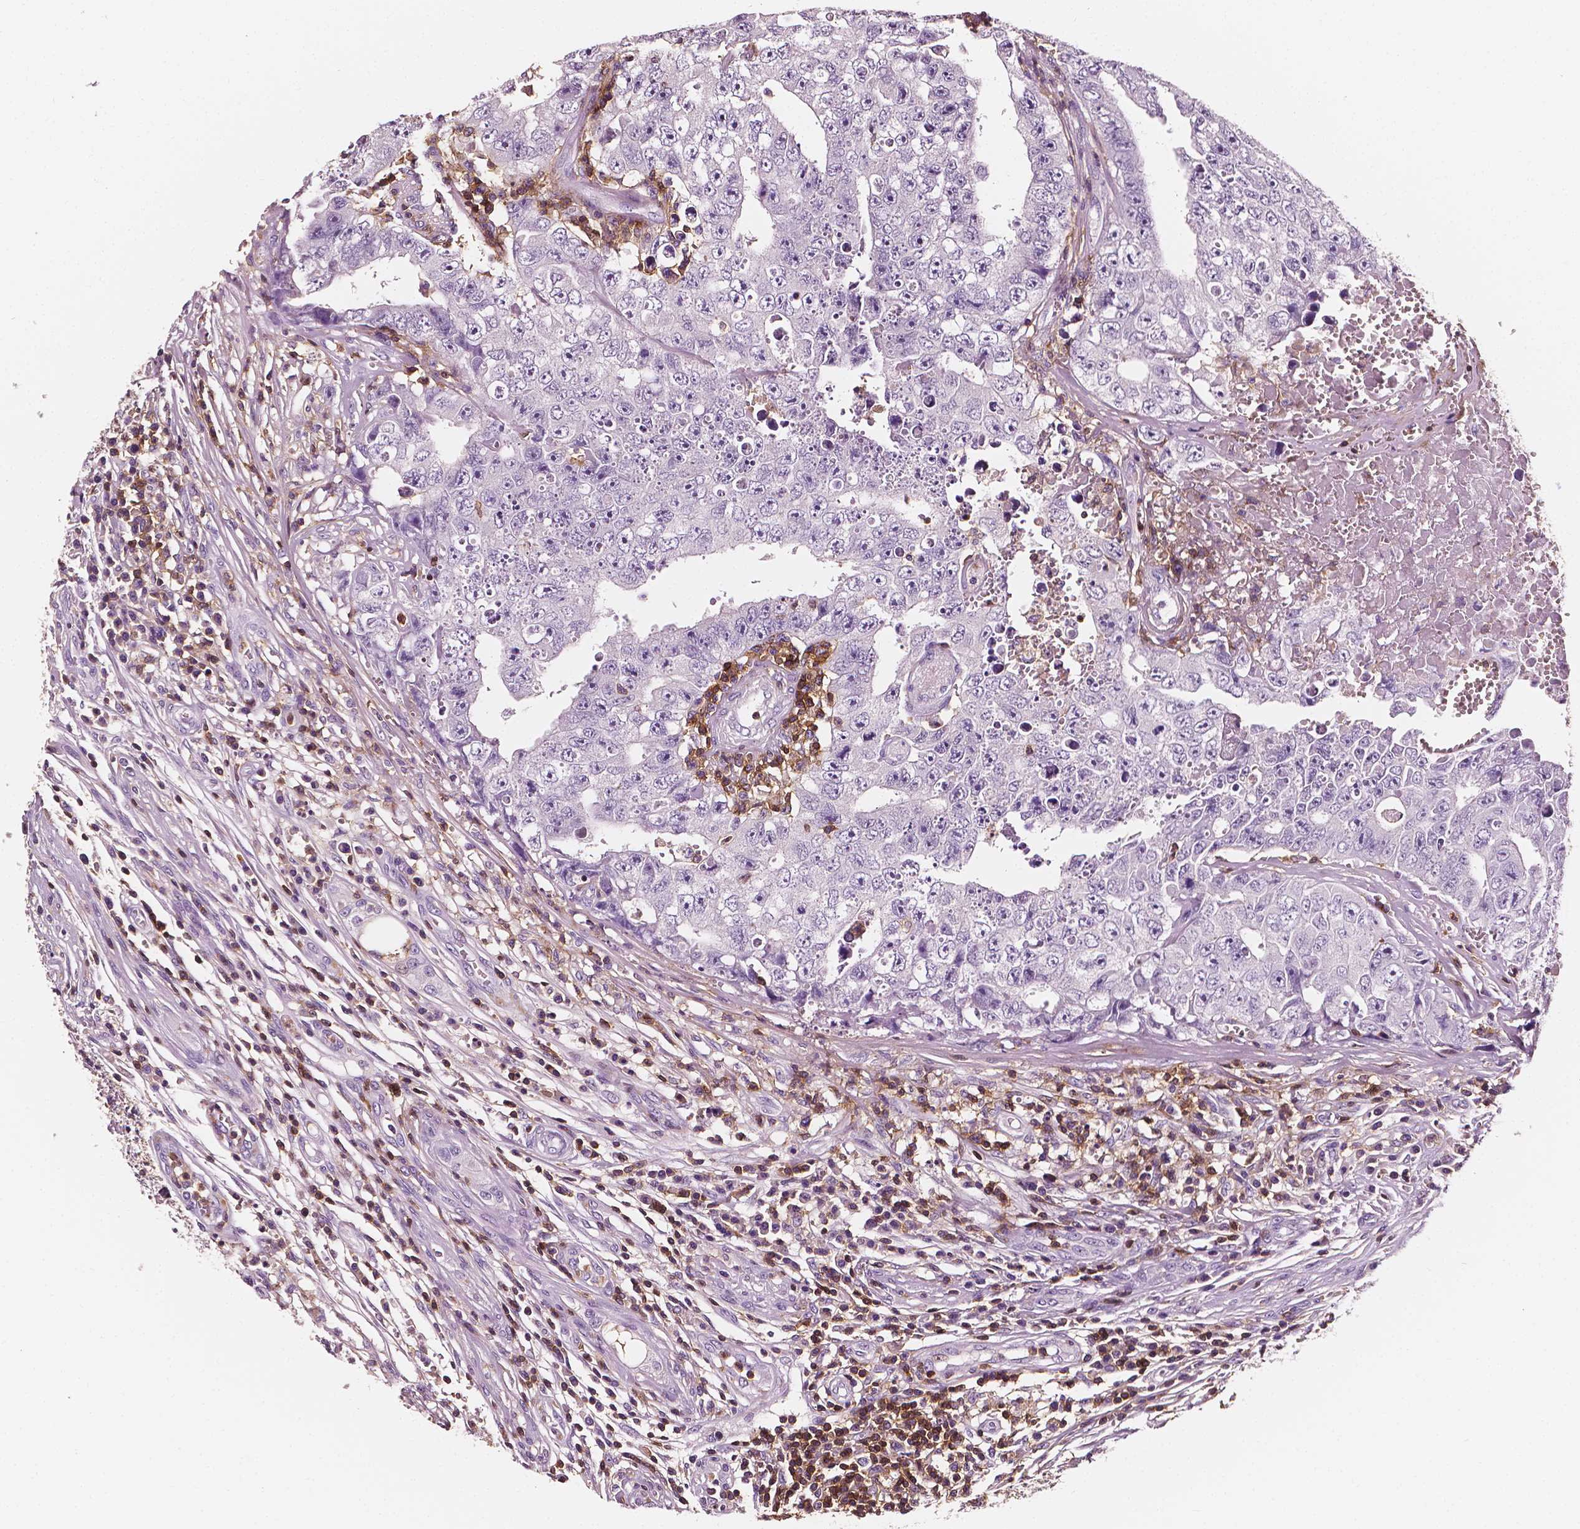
{"staining": {"intensity": "negative", "quantity": "none", "location": "none"}, "tissue": "testis cancer", "cell_type": "Tumor cells", "image_type": "cancer", "snomed": [{"axis": "morphology", "description": "Carcinoma, Embryonal, NOS"}, {"axis": "topography", "description": "Testis"}], "caption": "A high-resolution histopathology image shows immunohistochemistry (IHC) staining of testis embryonal carcinoma, which shows no significant positivity in tumor cells. Brightfield microscopy of immunohistochemistry (IHC) stained with DAB (3,3'-diaminobenzidine) (brown) and hematoxylin (blue), captured at high magnification.", "gene": "PTPRC", "patient": {"sex": "male", "age": 36}}